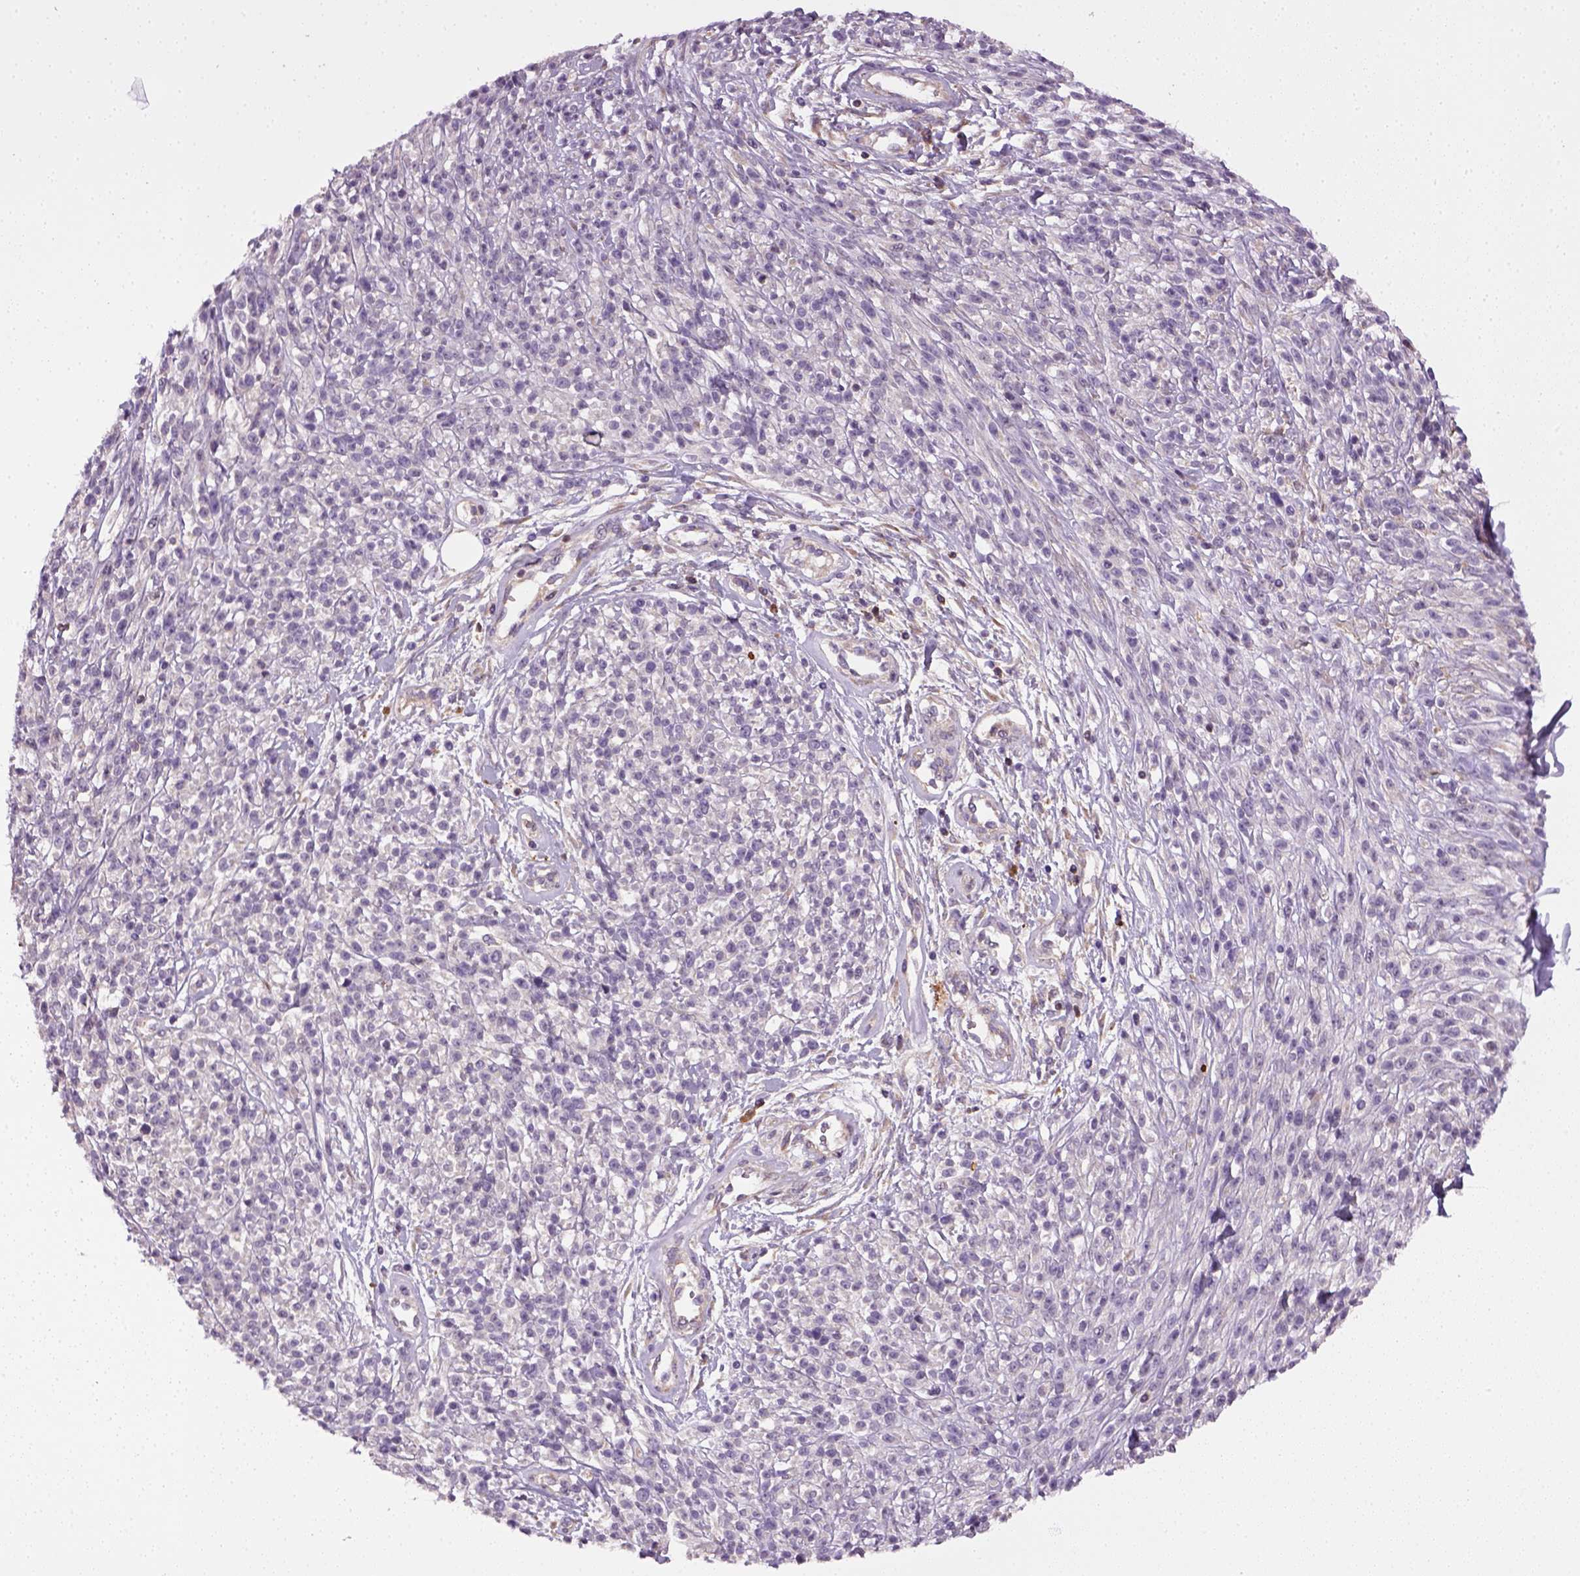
{"staining": {"intensity": "negative", "quantity": "none", "location": "none"}, "tissue": "melanoma", "cell_type": "Tumor cells", "image_type": "cancer", "snomed": [{"axis": "morphology", "description": "Malignant melanoma, NOS"}, {"axis": "topography", "description": "Skin"}, {"axis": "topography", "description": "Skin of trunk"}], "caption": "Histopathology image shows no significant protein staining in tumor cells of malignant melanoma. (DAB IHC with hematoxylin counter stain).", "gene": "TPRG1", "patient": {"sex": "male", "age": 74}}